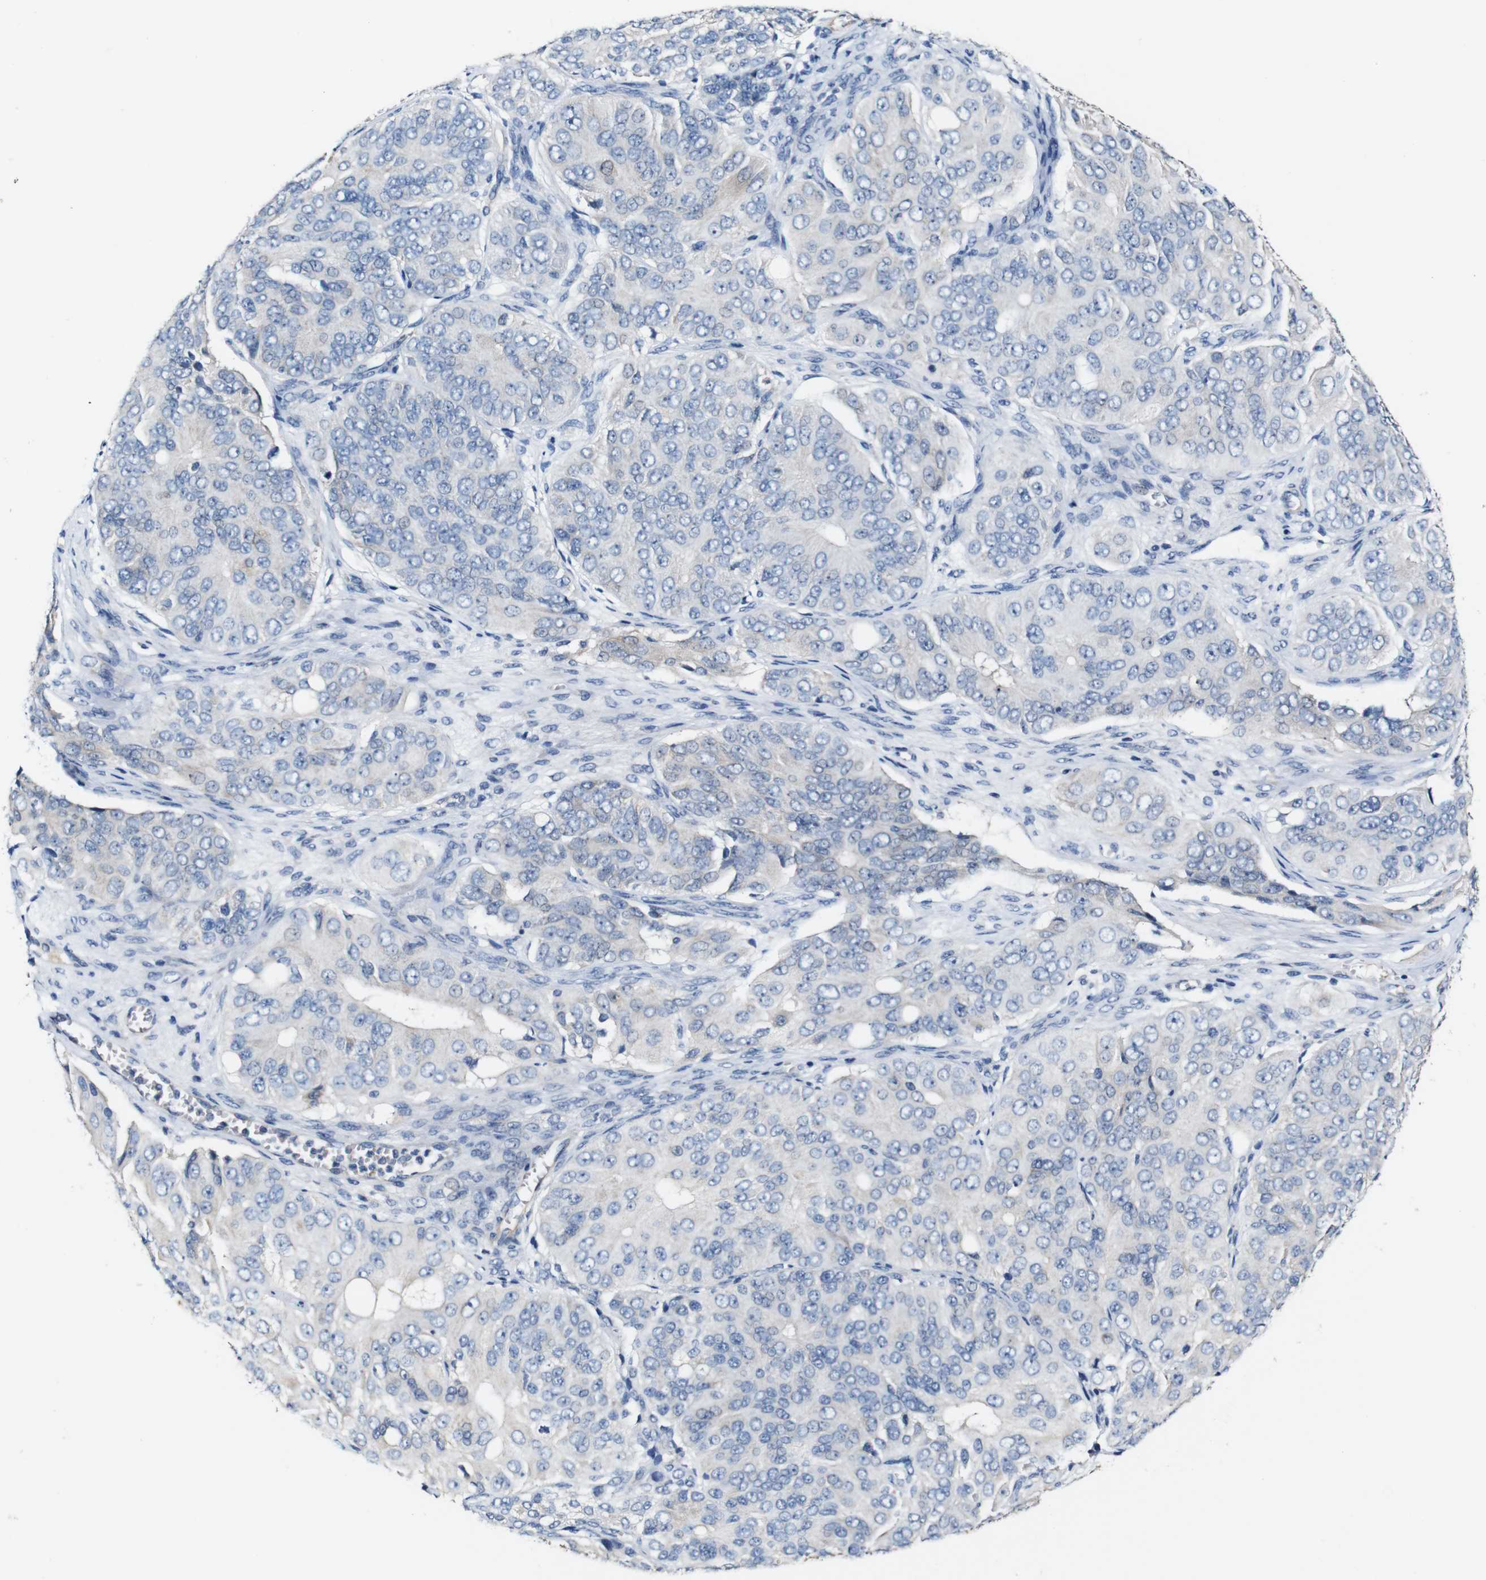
{"staining": {"intensity": "negative", "quantity": "none", "location": "none"}, "tissue": "ovarian cancer", "cell_type": "Tumor cells", "image_type": "cancer", "snomed": [{"axis": "morphology", "description": "Carcinoma, endometroid"}, {"axis": "topography", "description": "Ovary"}], "caption": "Ovarian endometroid carcinoma was stained to show a protein in brown. There is no significant expression in tumor cells.", "gene": "TBC1D32", "patient": {"sex": "female", "age": 51}}